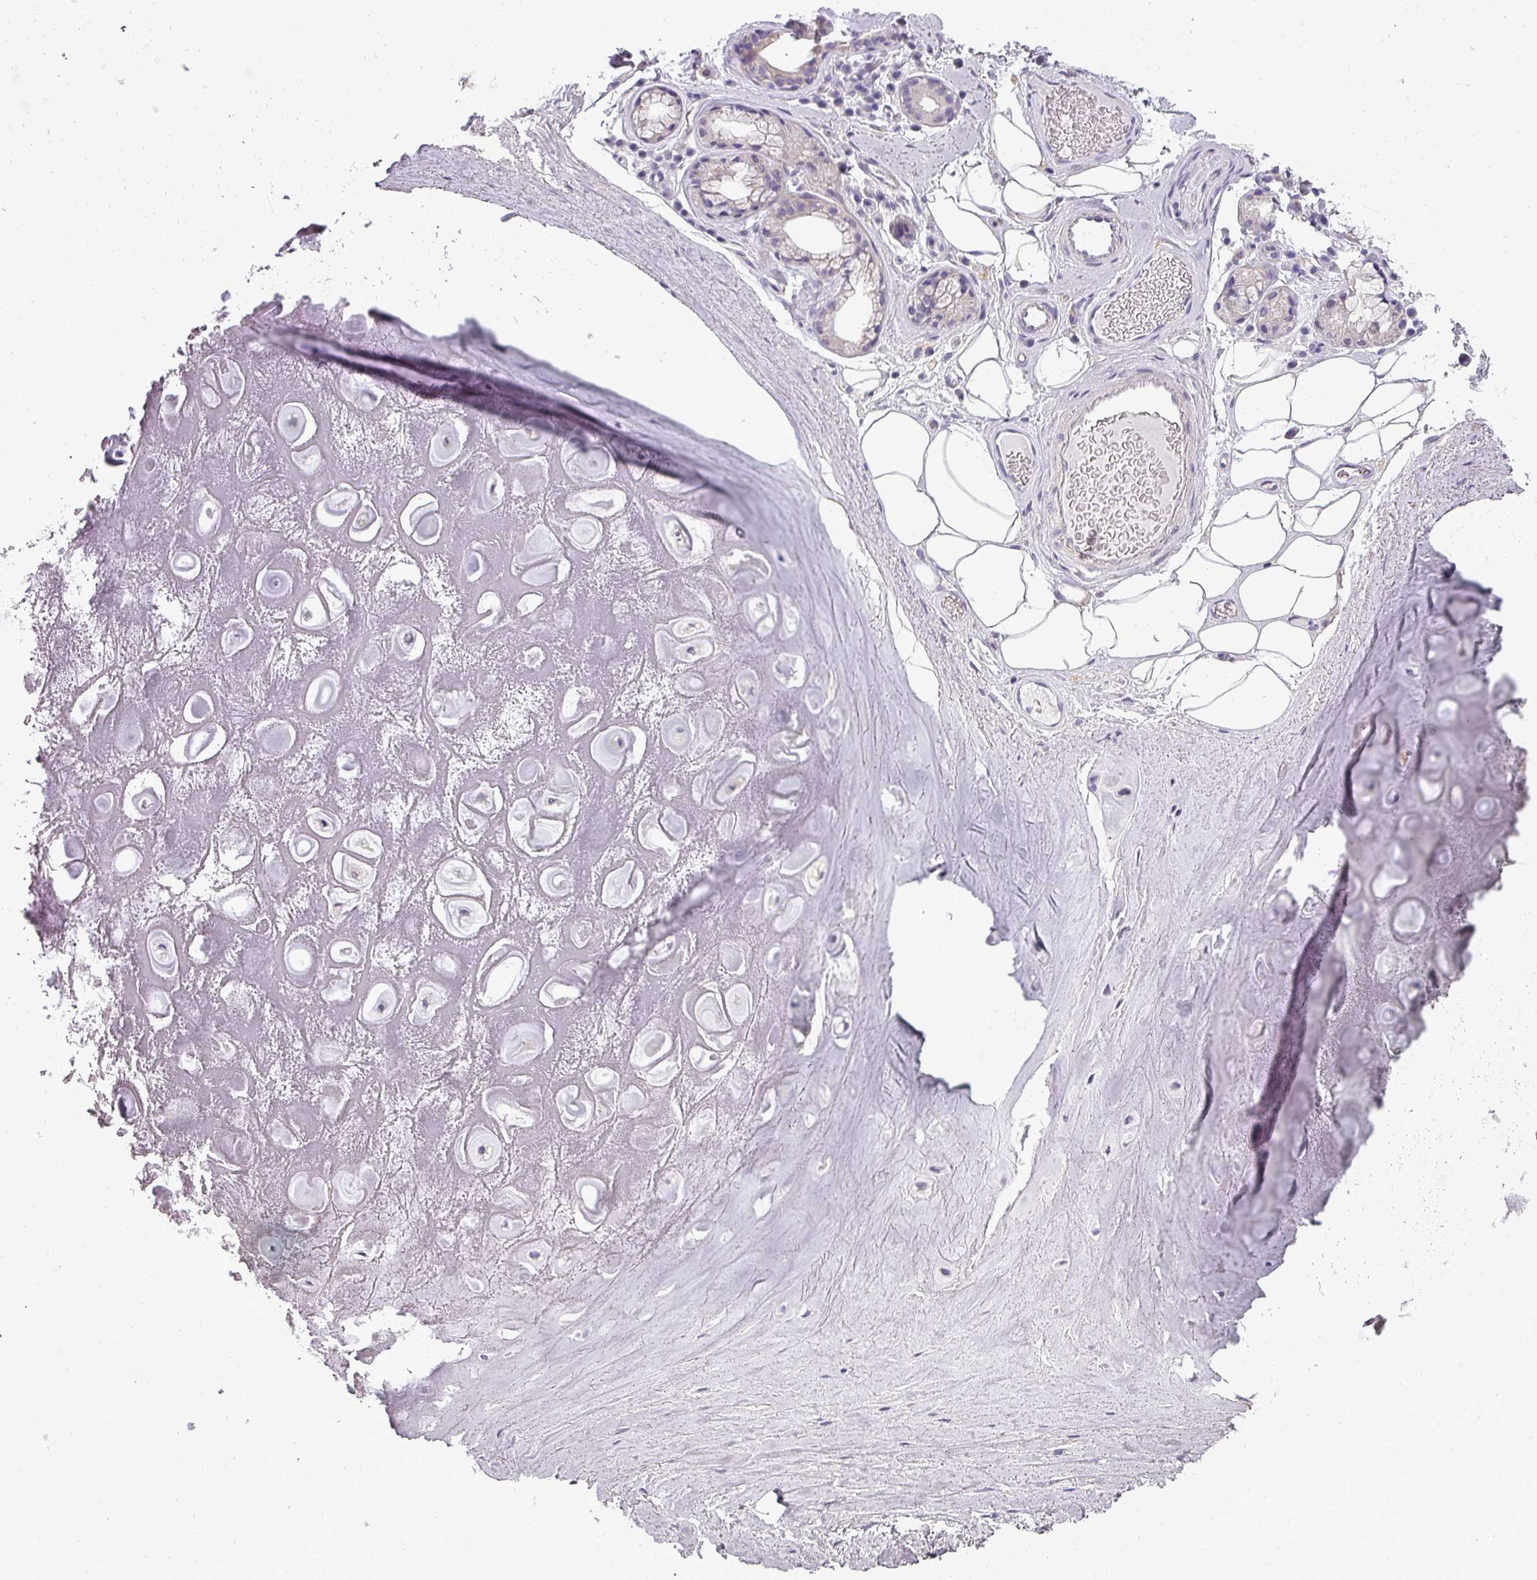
{"staining": {"intensity": "negative", "quantity": "none", "location": "none"}, "tissue": "adipose tissue", "cell_type": "Adipocytes", "image_type": "normal", "snomed": [{"axis": "morphology", "description": "Normal tissue, NOS"}, {"axis": "topography", "description": "Cartilage tissue"}], "caption": "High magnification brightfield microscopy of benign adipose tissue stained with DAB (brown) and counterstained with hematoxylin (blue): adipocytes show no significant staining.", "gene": "ATP6V1D", "patient": {"sex": "male", "age": 81}}